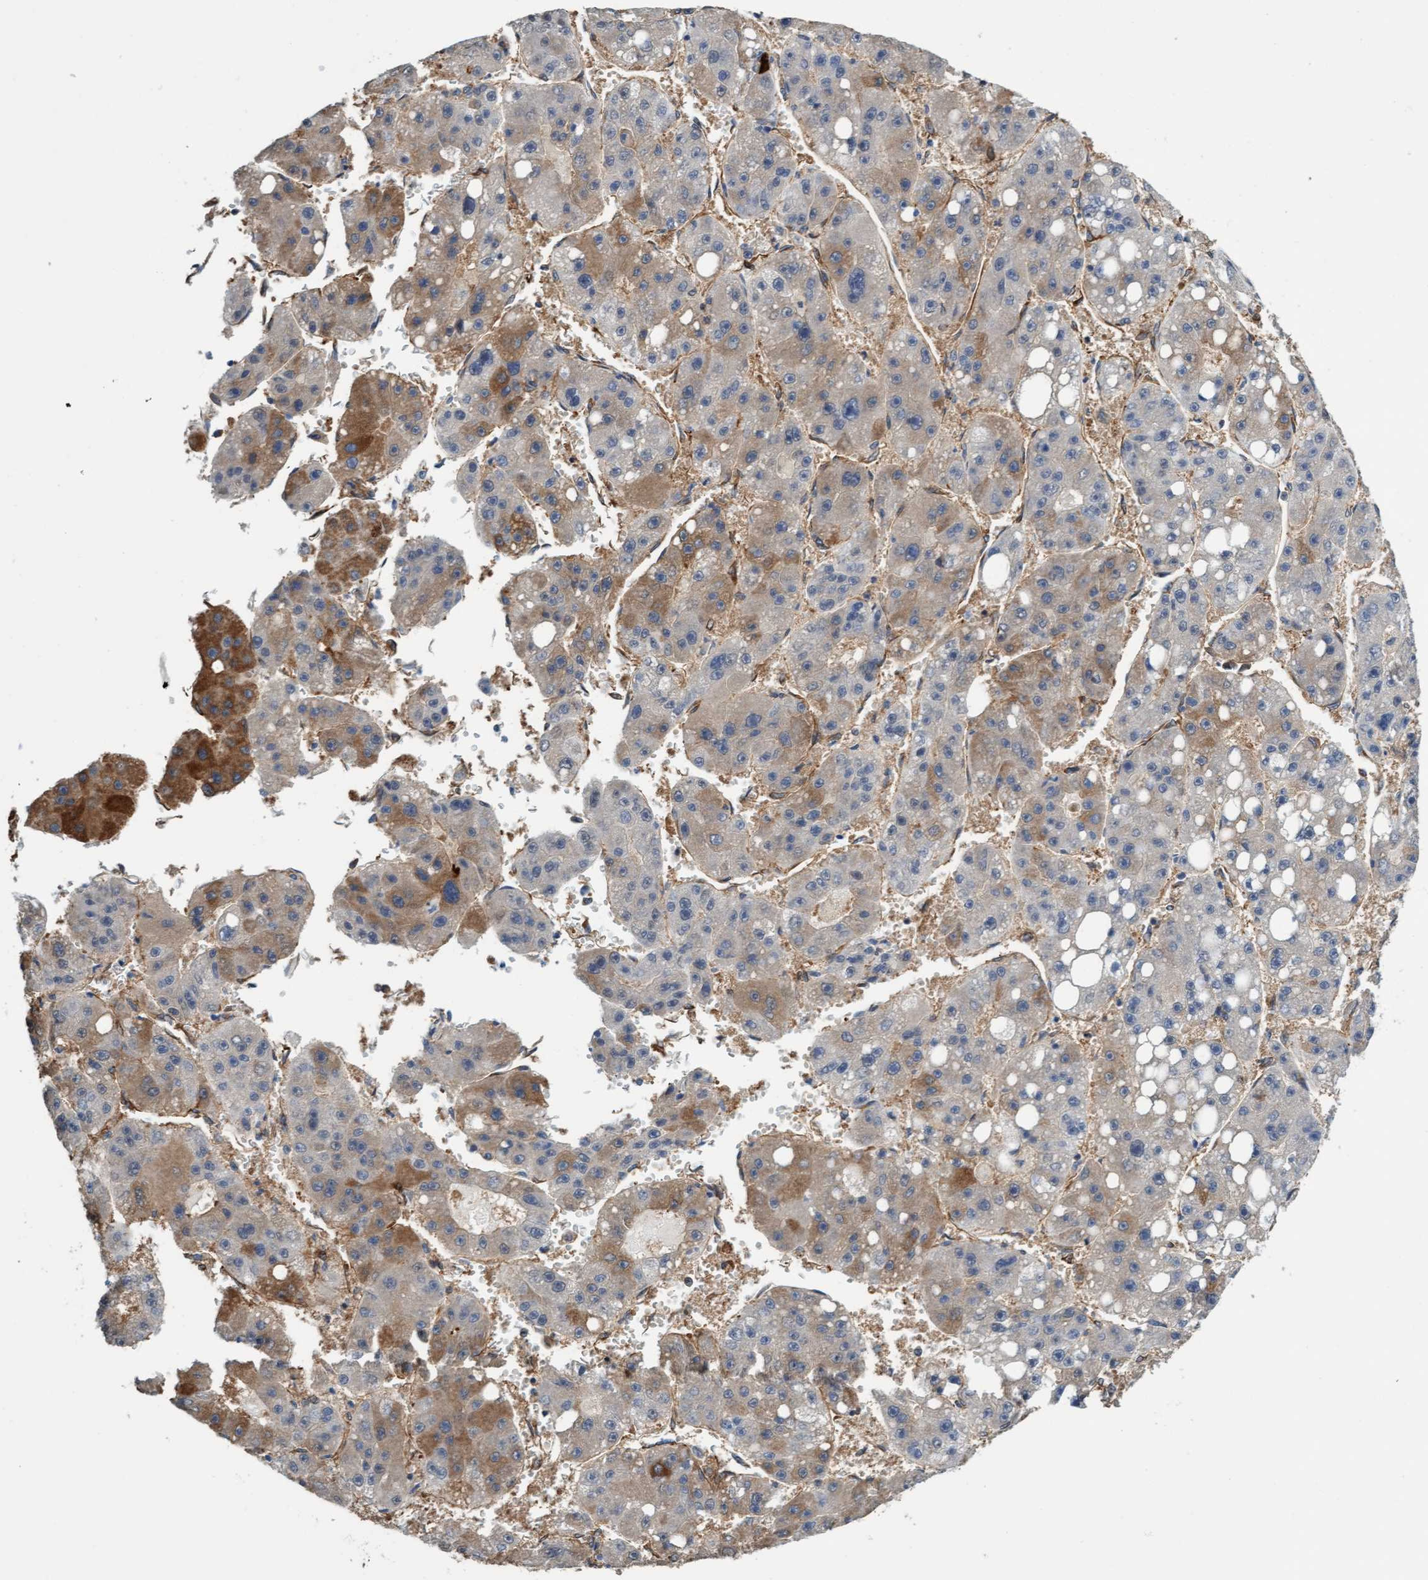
{"staining": {"intensity": "moderate", "quantity": "<25%", "location": "cytoplasmic/membranous"}, "tissue": "liver cancer", "cell_type": "Tumor cells", "image_type": "cancer", "snomed": [{"axis": "morphology", "description": "Carcinoma, Hepatocellular, NOS"}, {"axis": "topography", "description": "Liver"}], "caption": "About <25% of tumor cells in liver cancer reveal moderate cytoplasmic/membranous protein positivity as visualized by brown immunohistochemical staining.", "gene": "FMNL3", "patient": {"sex": "female", "age": 61}}